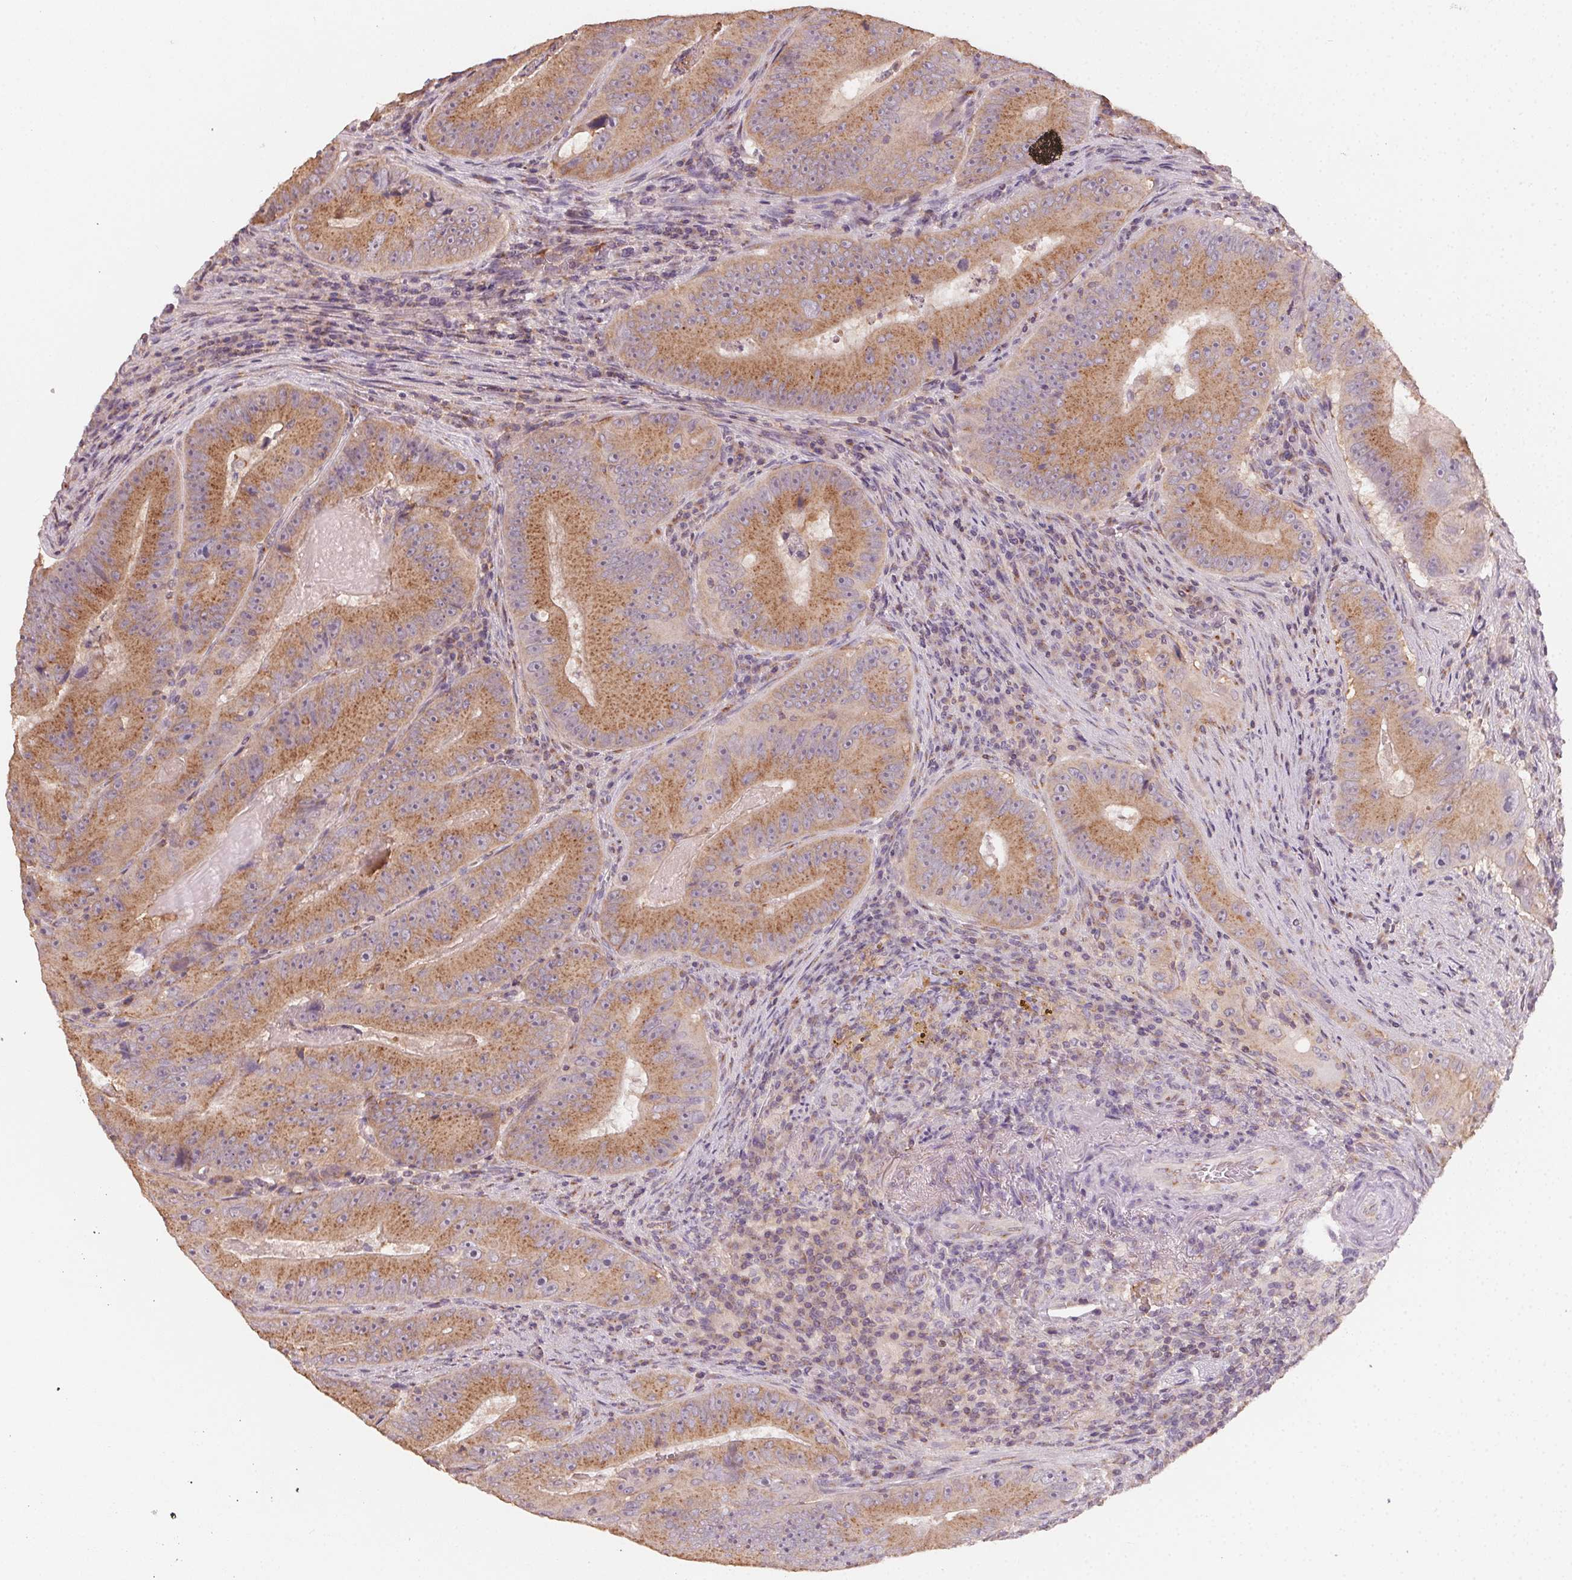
{"staining": {"intensity": "moderate", "quantity": ">75%", "location": "cytoplasmic/membranous"}, "tissue": "colorectal cancer", "cell_type": "Tumor cells", "image_type": "cancer", "snomed": [{"axis": "morphology", "description": "Adenocarcinoma, NOS"}, {"axis": "topography", "description": "Colon"}], "caption": "Brown immunohistochemical staining in colorectal cancer exhibits moderate cytoplasmic/membranous staining in approximately >75% of tumor cells. (DAB (3,3'-diaminobenzidine) IHC with brightfield microscopy, high magnification).", "gene": "AP1S1", "patient": {"sex": "female", "age": 86}}